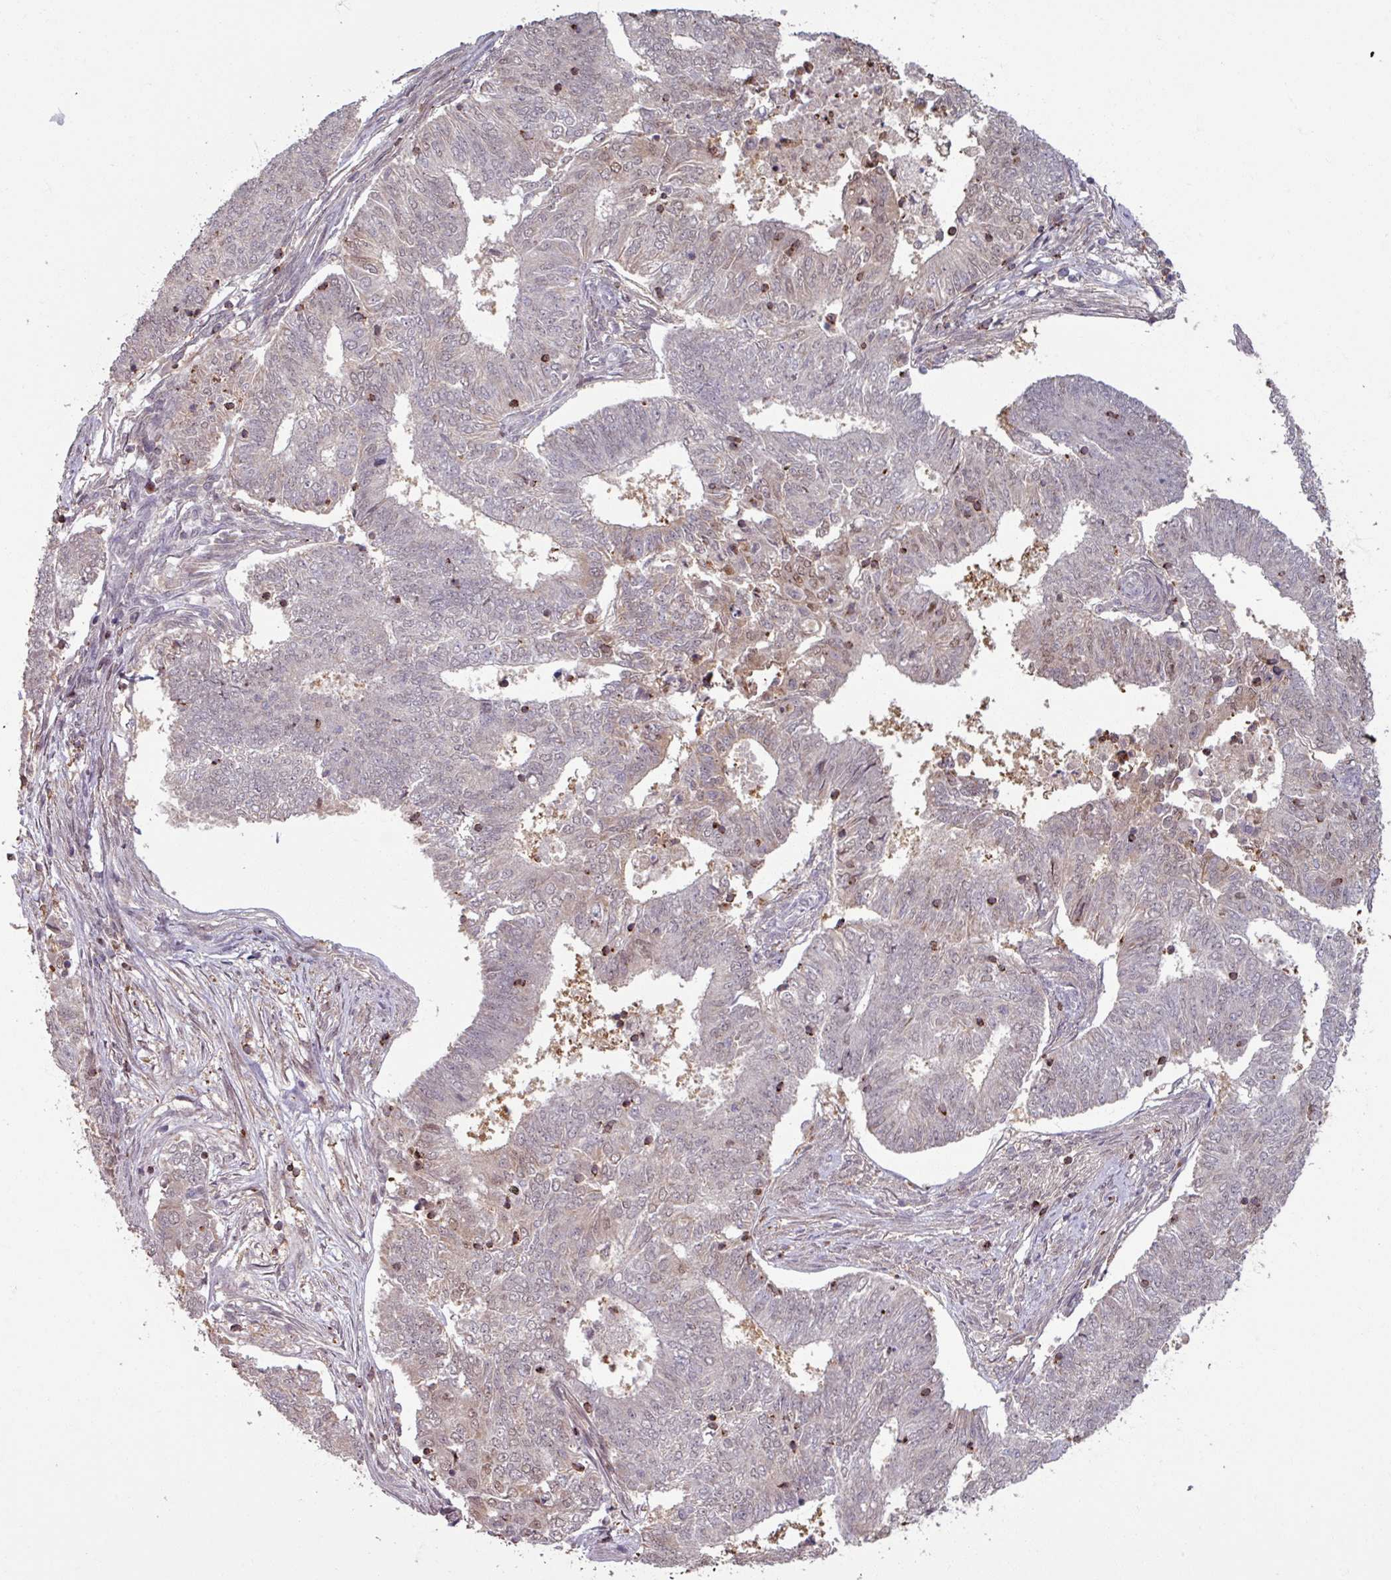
{"staining": {"intensity": "weak", "quantity": "<25%", "location": "nuclear"}, "tissue": "endometrial cancer", "cell_type": "Tumor cells", "image_type": "cancer", "snomed": [{"axis": "morphology", "description": "Adenocarcinoma, NOS"}, {"axis": "topography", "description": "Endometrium"}], "caption": "Immunohistochemistry (IHC) micrograph of human endometrial cancer stained for a protein (brown), which demonstrates no positivity in tumor cells.", "gene": "OR6B1", "patient": {"sex": "female", "age": 62}}